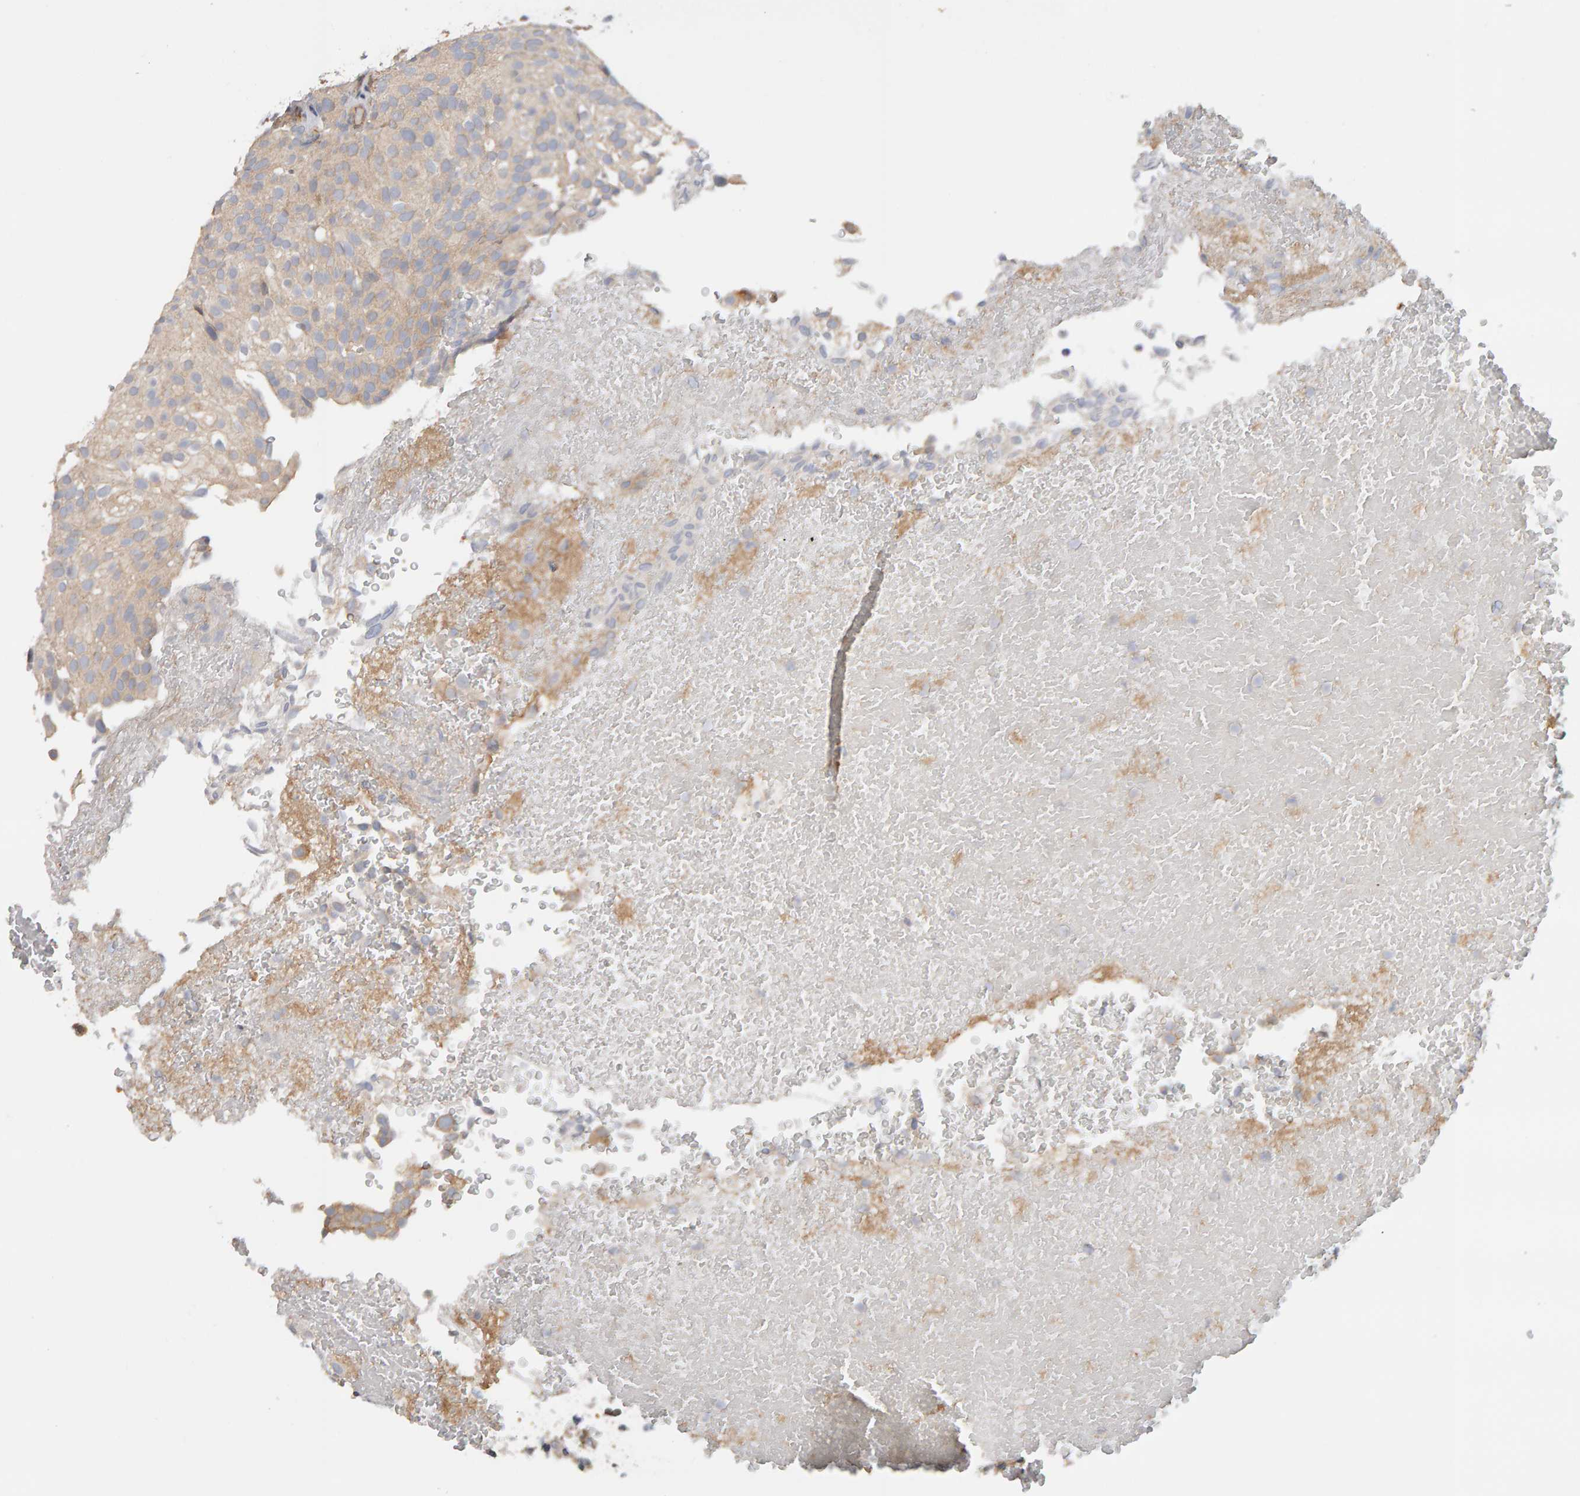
{"staining": {"intensity": "moderate", "quantity": ">75%", "location": "cytoplasmic/membranous"}, "tissue": "urothelial cancer", "cell_type": "Tumor cells", "image_type": "cancer", "snomed": [{"axis": "morphology", "description": "Urothelial carcinoma, Low grade"}, {"axis": "topography", "description": "Urinary bladder"}], "caption": "The image displays immunohistochemical staining of low-grade urothelial carcinoma. There is moderate cytoplasmic/membranous expression is present in about >75% of tumor cells.", "gene": "PPP1R16A", "patient": {"sex": "male", "age": 78}}